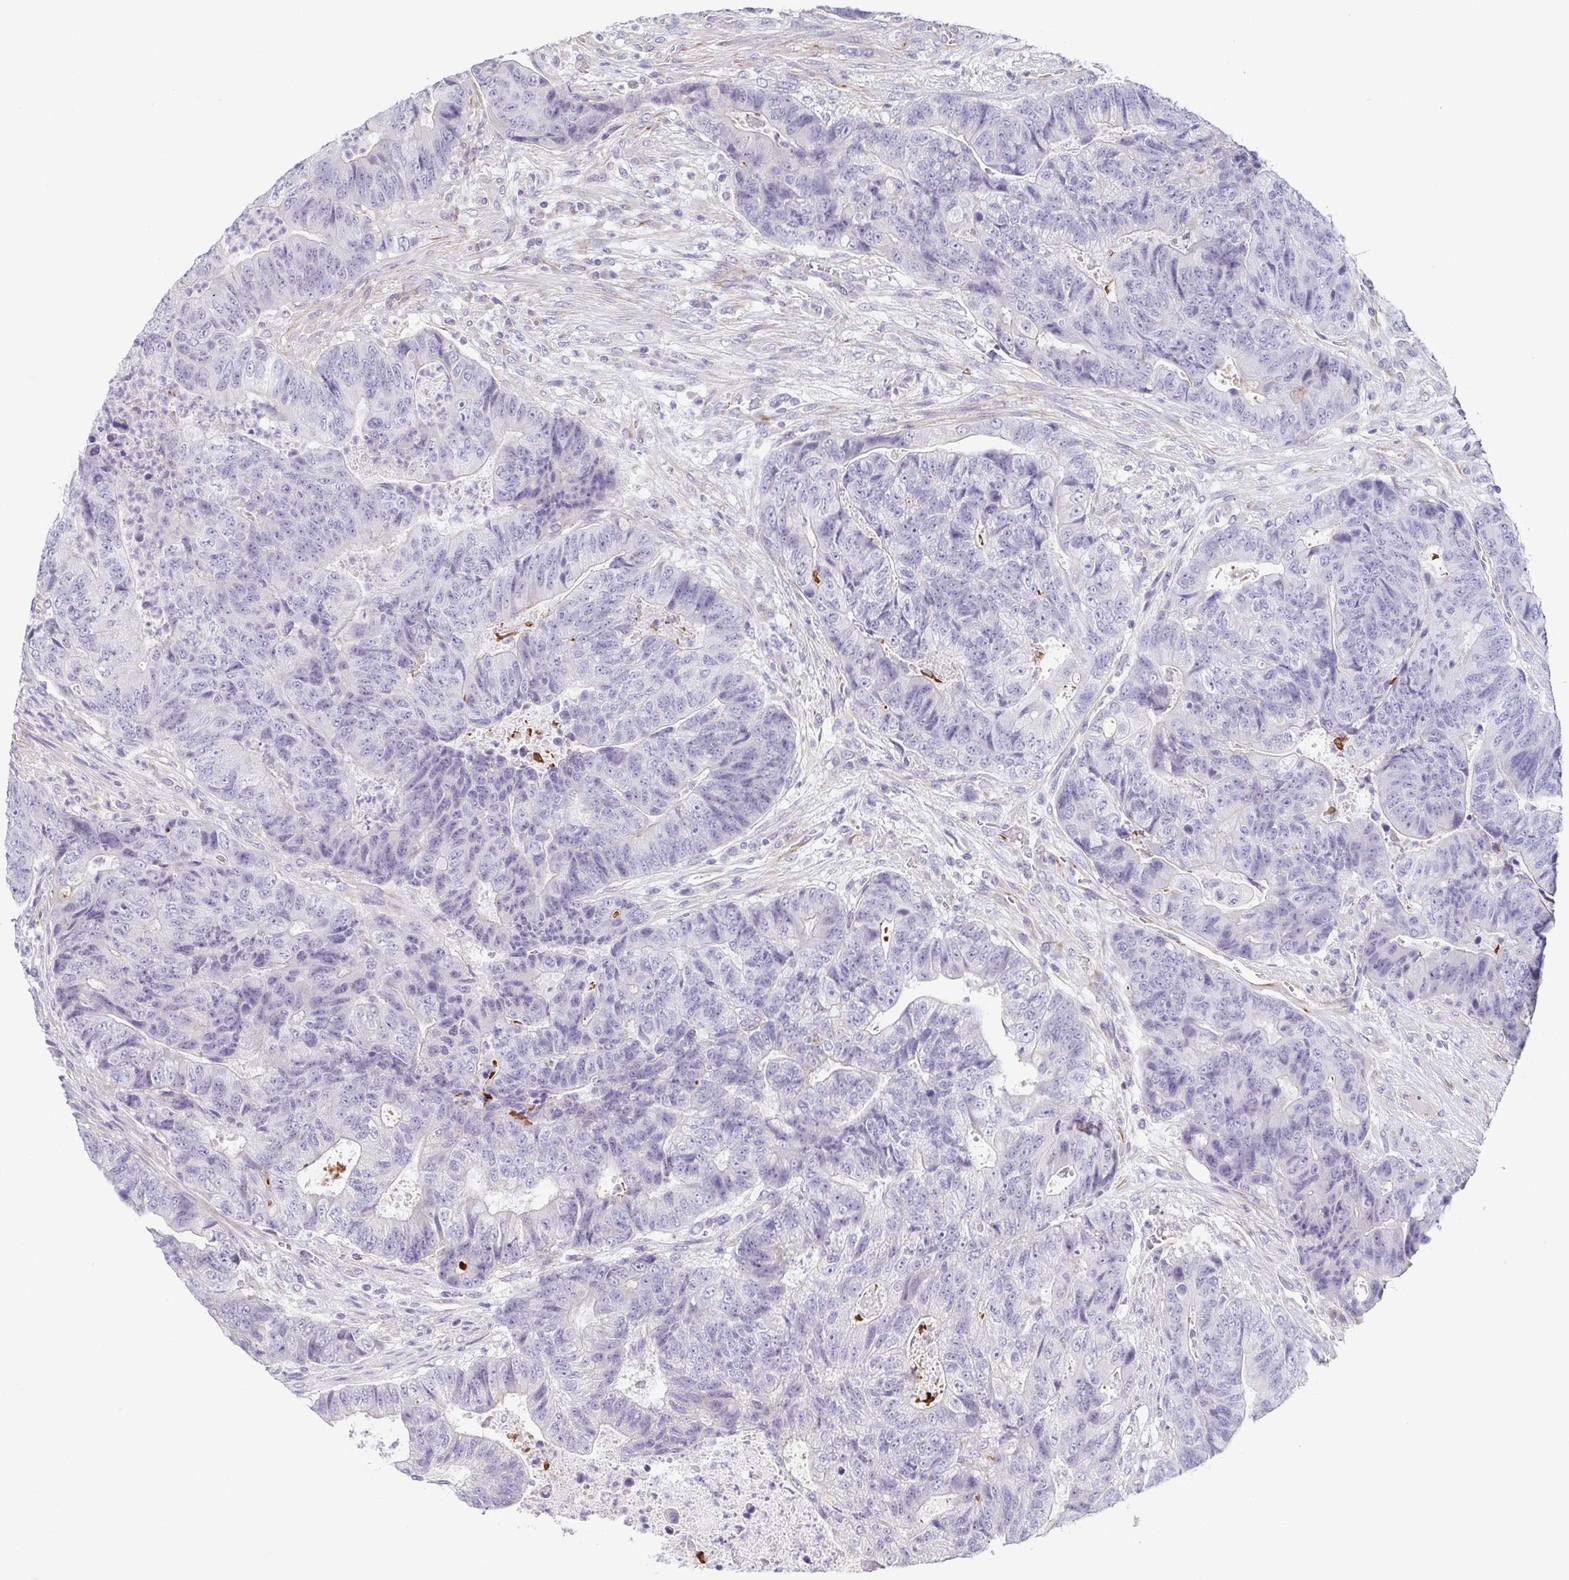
{"staining": {"intensity": "negative", "quantity": "none", "location": "none"}, "tissue": "colorectal cancer", "cell_type": "Tumor cells", "image_type": "cancer", "snomed": [{"axis": "morphology", "description": "Normal tissue, NOS"}, {"axis": "morphology", "description": "Adenocarcinoma, NOS"}, {"axis": "topography", "description": "Colon"}], "caption": "High power microscopy histopathology image of an IHC image of colorectal adenocarcinoma, revealing no significant positivity in tumor cells.", "gene": "COL17A1", "patient": {"sex": "female", "age": 48}}